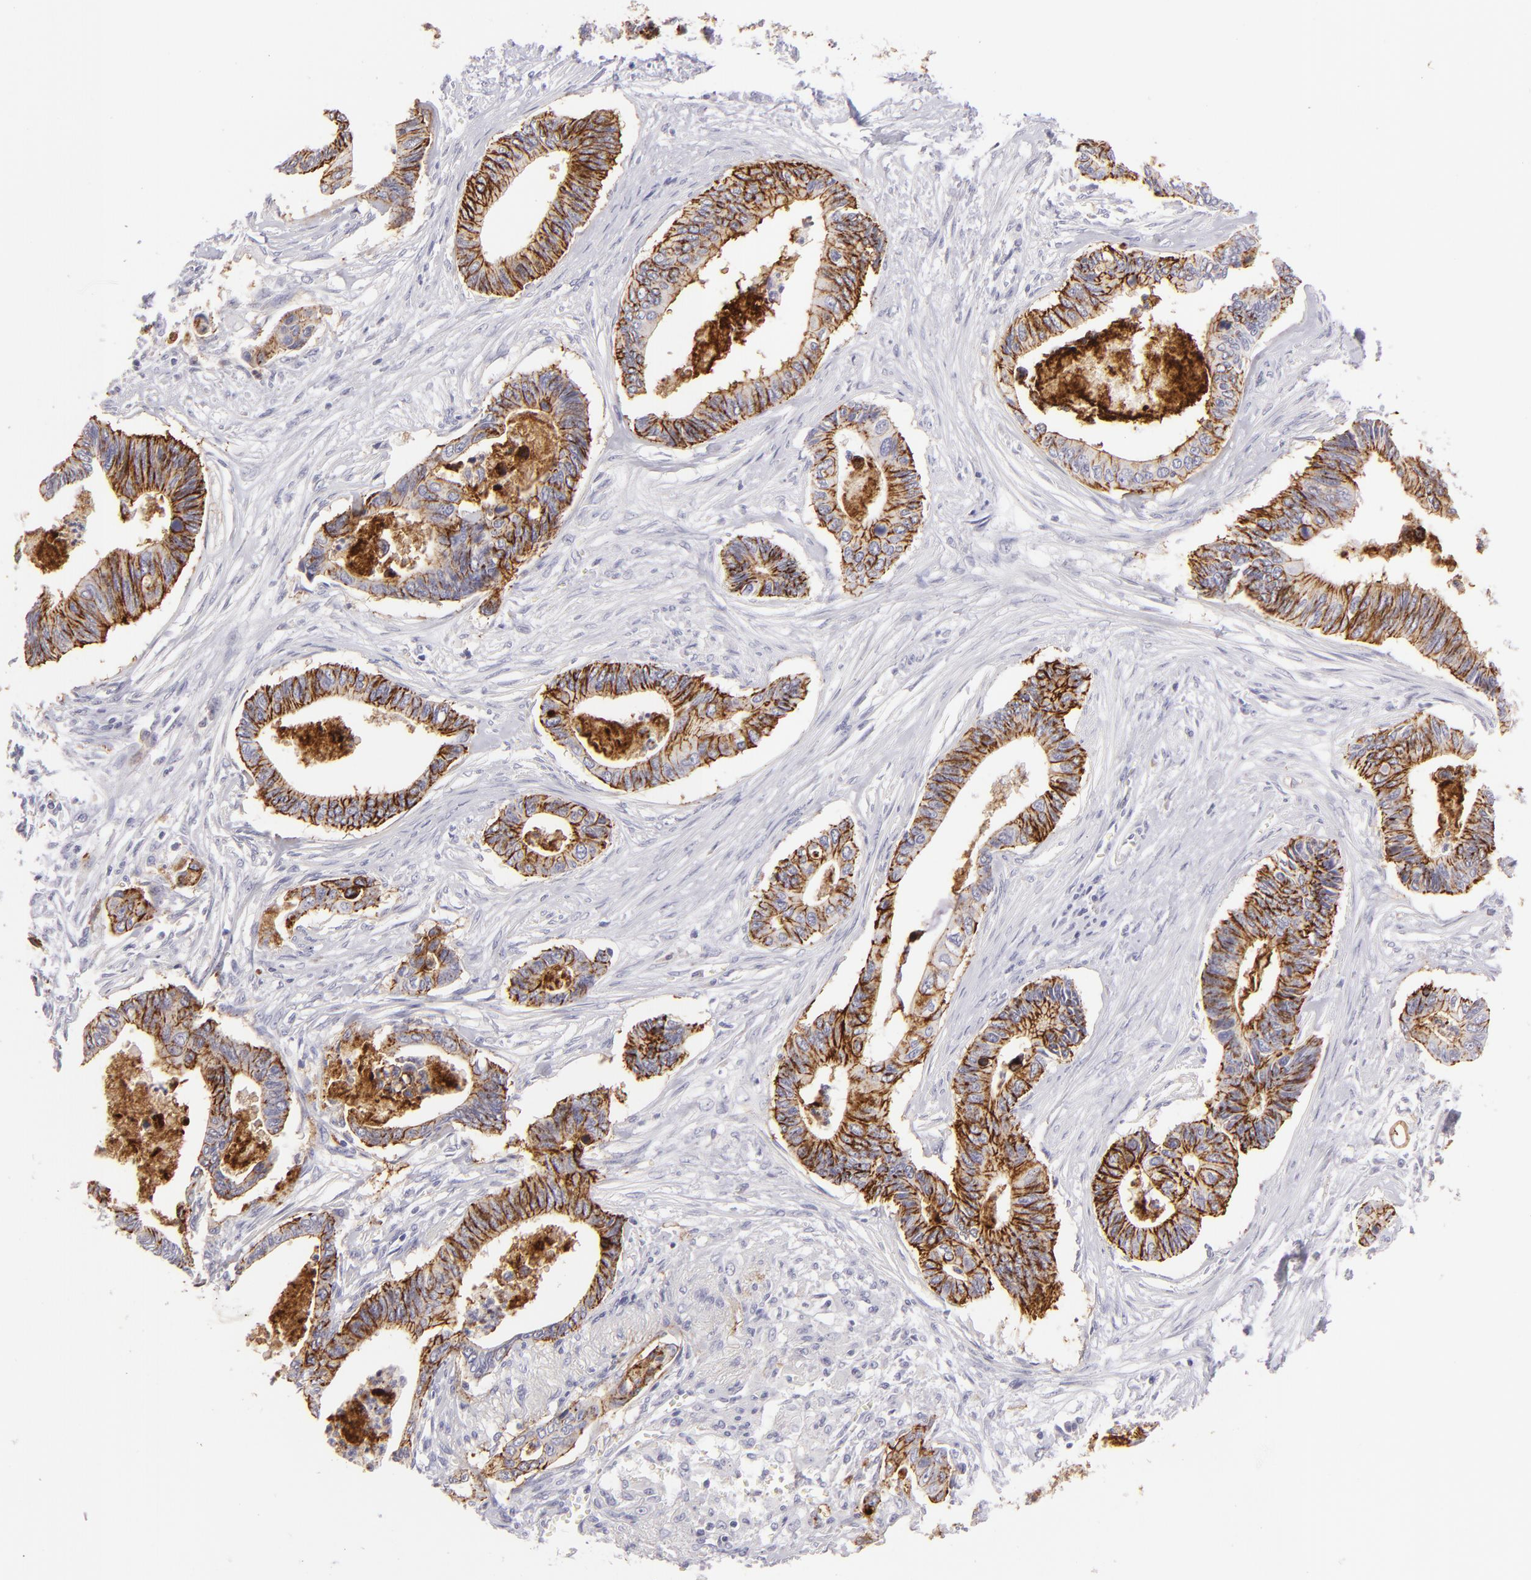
{"staining": {"intensity": "moderate", "quantity": ">75%", "location": "cytoplasmic/membranous"}, "tissue": "pancreatic cancer", "cell_type": "Tumor cells", "image_type": "cancer", "snomed": [{"axis": "morphology", "description": "Adenocarcinoma, NOS"}, {"axis": "topography", "description": "Pancreas"}], "caption": "Immunohistochemical staining of human pancreatic adenocarcinoma displays medium levels of moderate cytoplasmic/membranous protein positivity in approximately >75% of tumor cells. (DAB (3,3'-diaminobenzidine) = brown stain, brightfield microscopy at high magnification).", "gene": "CLDN4", "patient": {"sex": "female", "age": 70}}